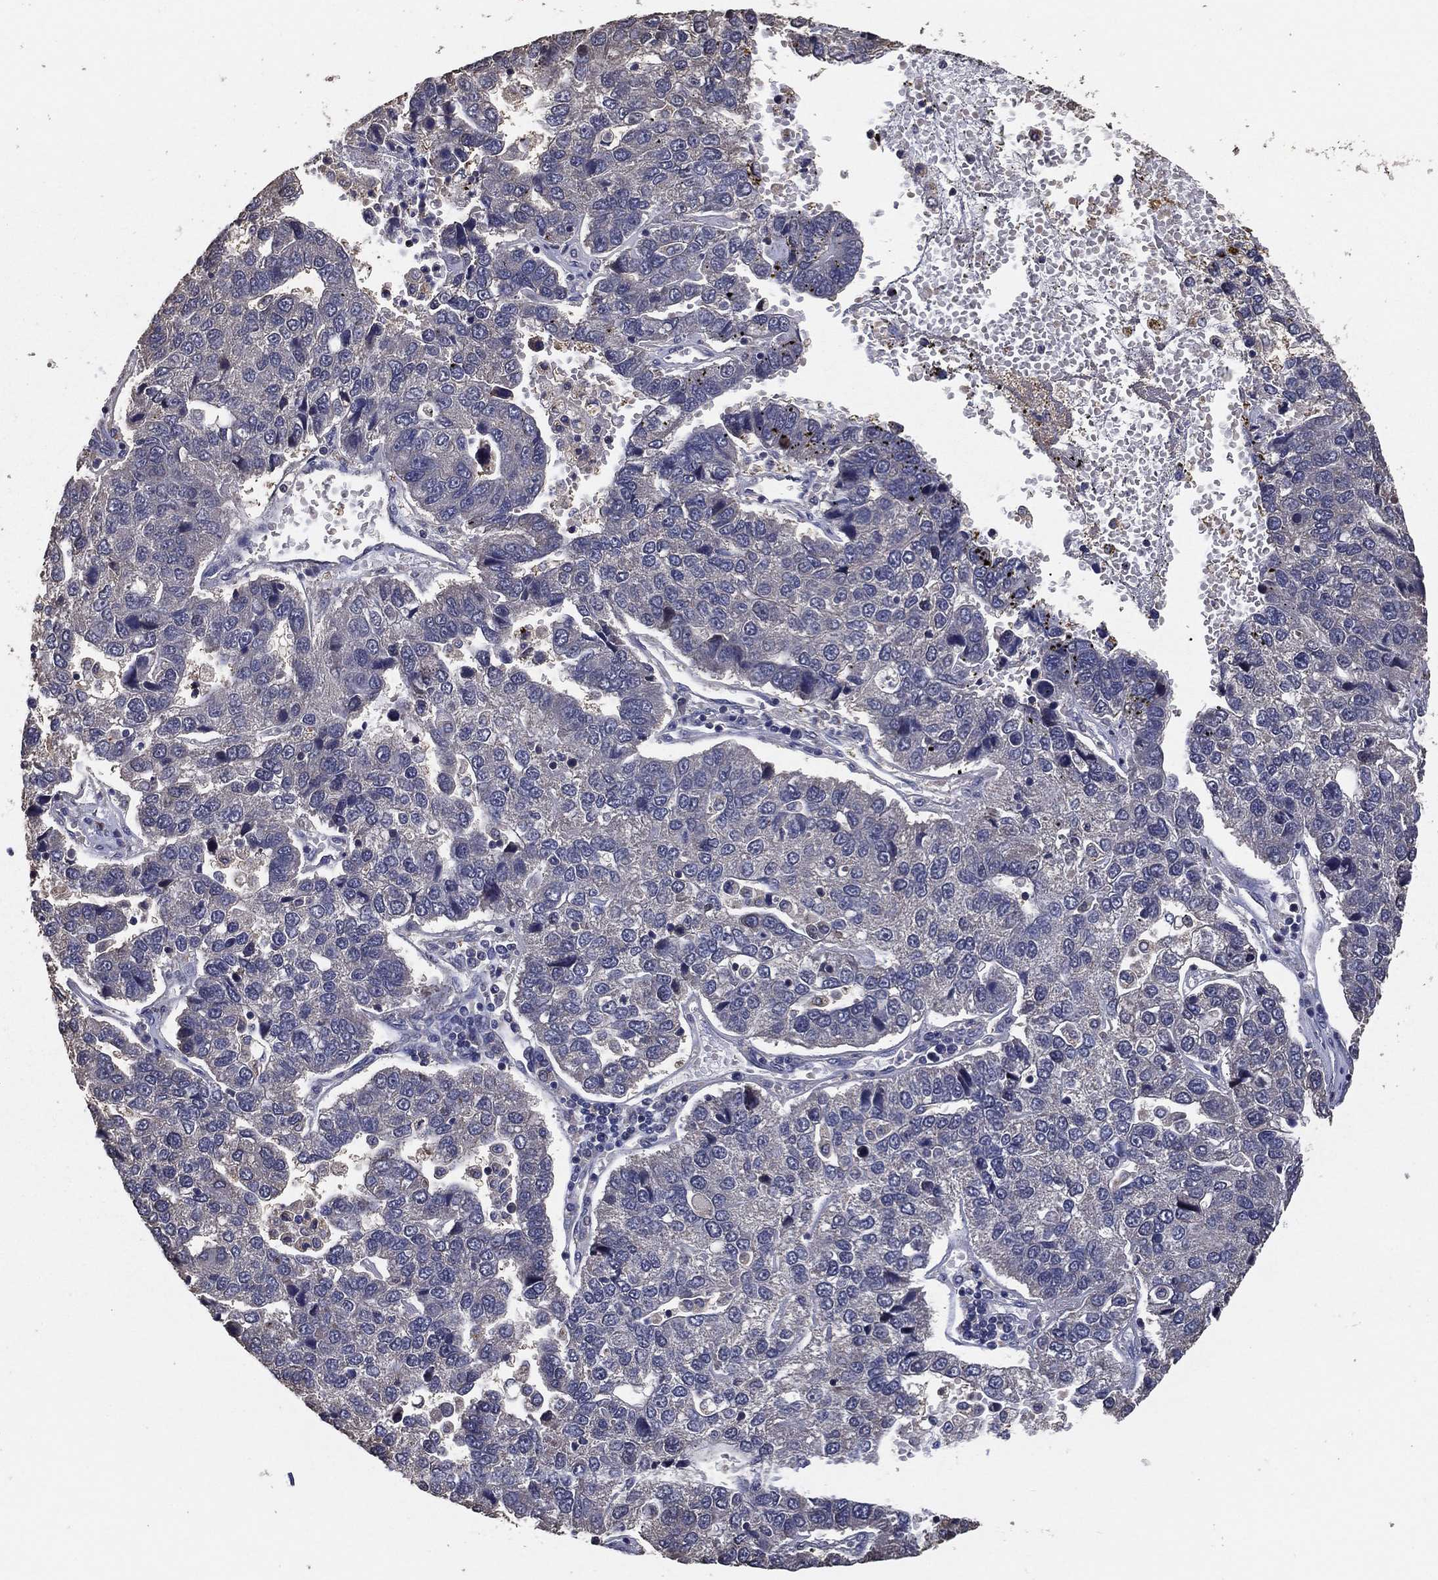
{"staining": {"intensity": "negative", "quantity": "none", "location": "none"}, "tissue": "pancreatic cancer", "cell_type": "Tumor cells", "image_type": "cancer", "snomed": [{"axis": "morphology", "description": "Adenocarcinoma, NOS"}, {"axis": "topography", "description": "Pancreas"}], "caption": "A high-resolution photomicrograph shows IHC staining of pancreatic adenocarcinoma, which demonstrates no significant staining in tumor cells. (DAB (3,3'-diaminobenzidine) immunohistochemistry (IHC) with hematoxylin counter stain).", "gene": "PCNT", "patient": {"sex": "female", "age": 61}}